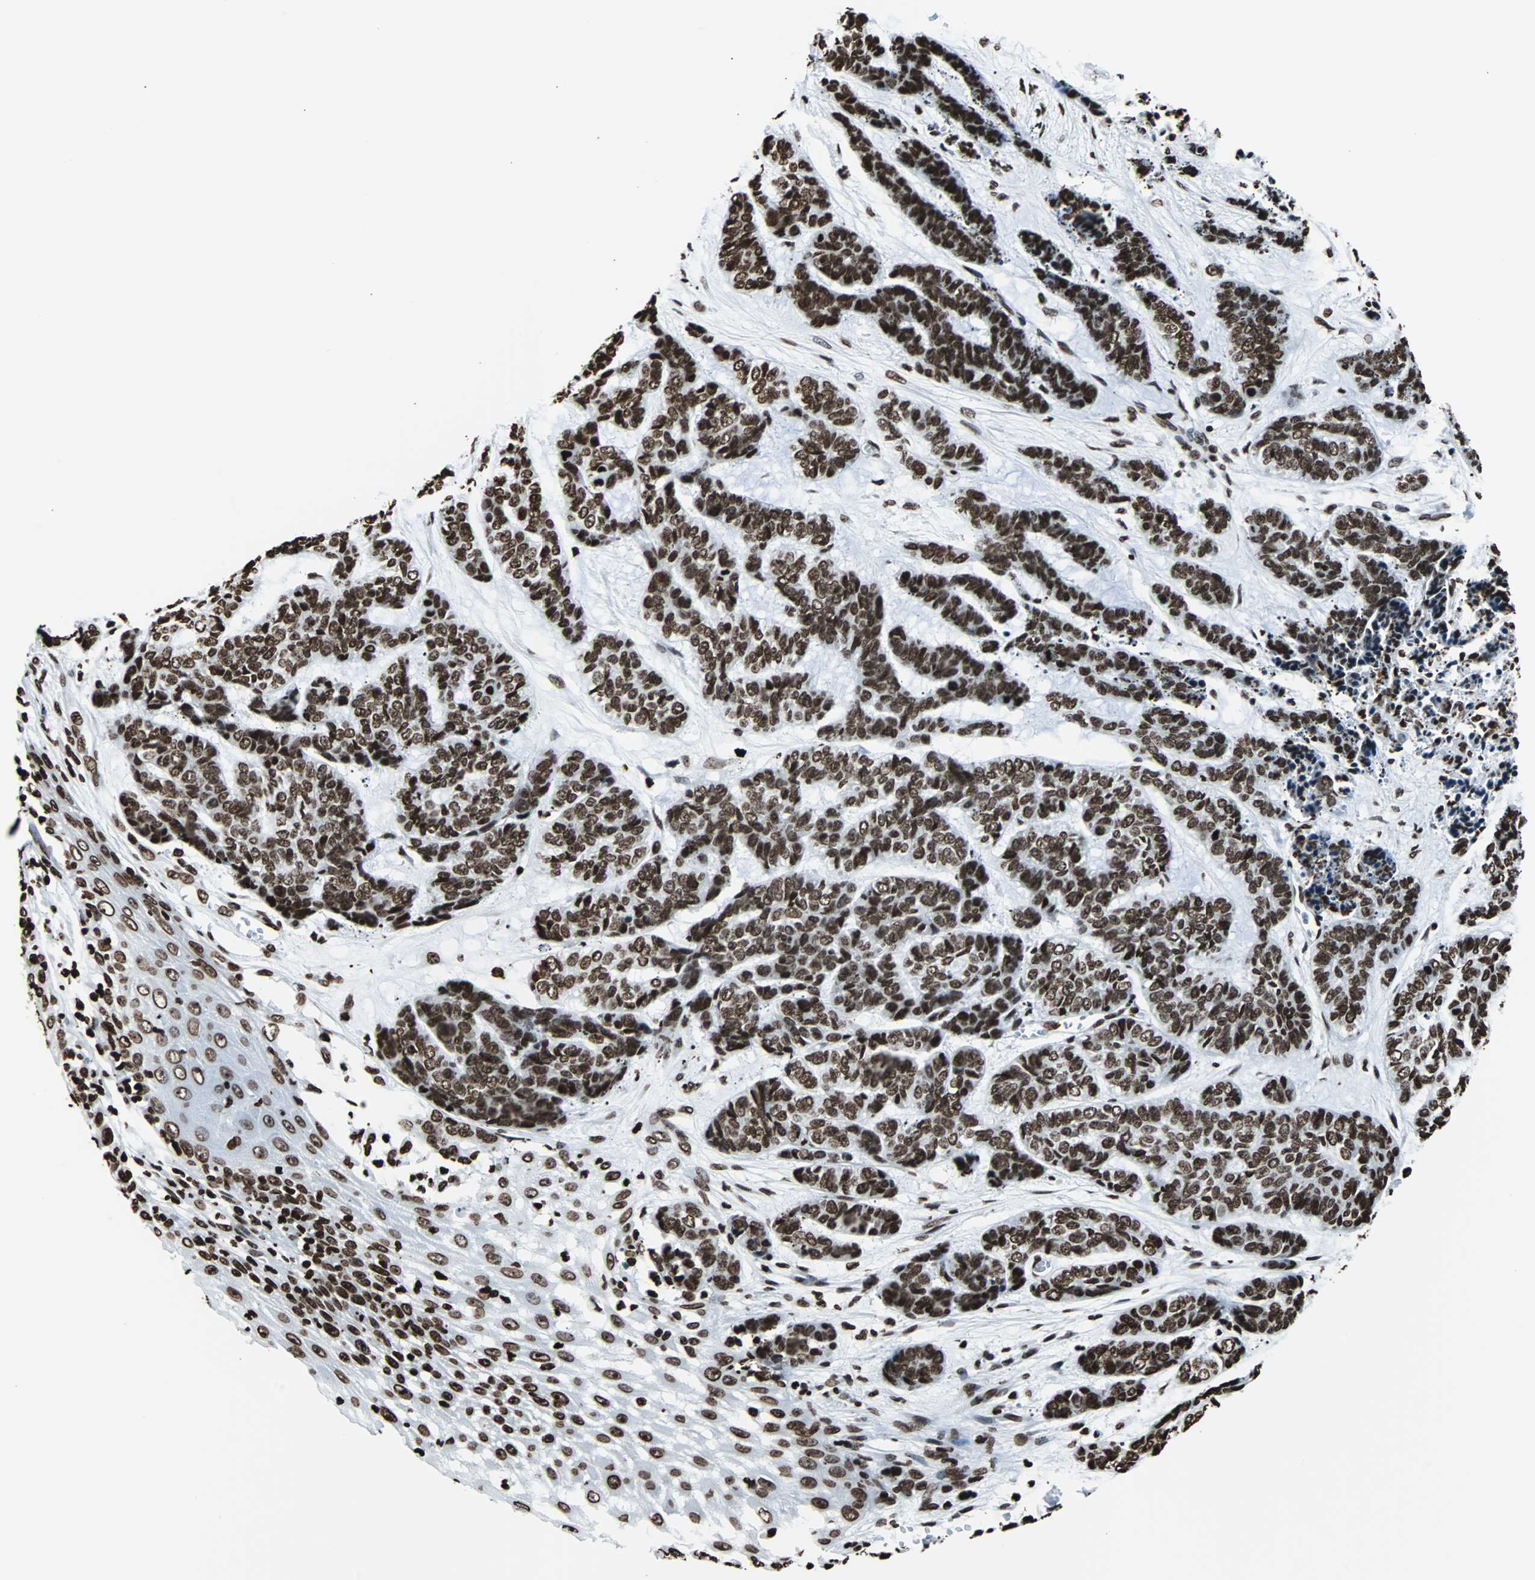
{"staining": {"intensity": "strong", "quantity": ">75%", "location": "nuclear"}, "tissue": "skin cancer", "cell_type": "Tumor cells", "image_type": "cancer", "snomed": [{"axis": "morphology", "description": "Basal cell carcinoma"}, {"axis": "topography", "description": "Skin"}], "caption": "A high-resolution micrograph shows immunohistochemistry (IHC) staining of skin cancer, which exhibits strong nuclear expression in about >75% of tumor cells.", "gene": "H2BC18", "patient": {"sex": "female", "age": 64}}